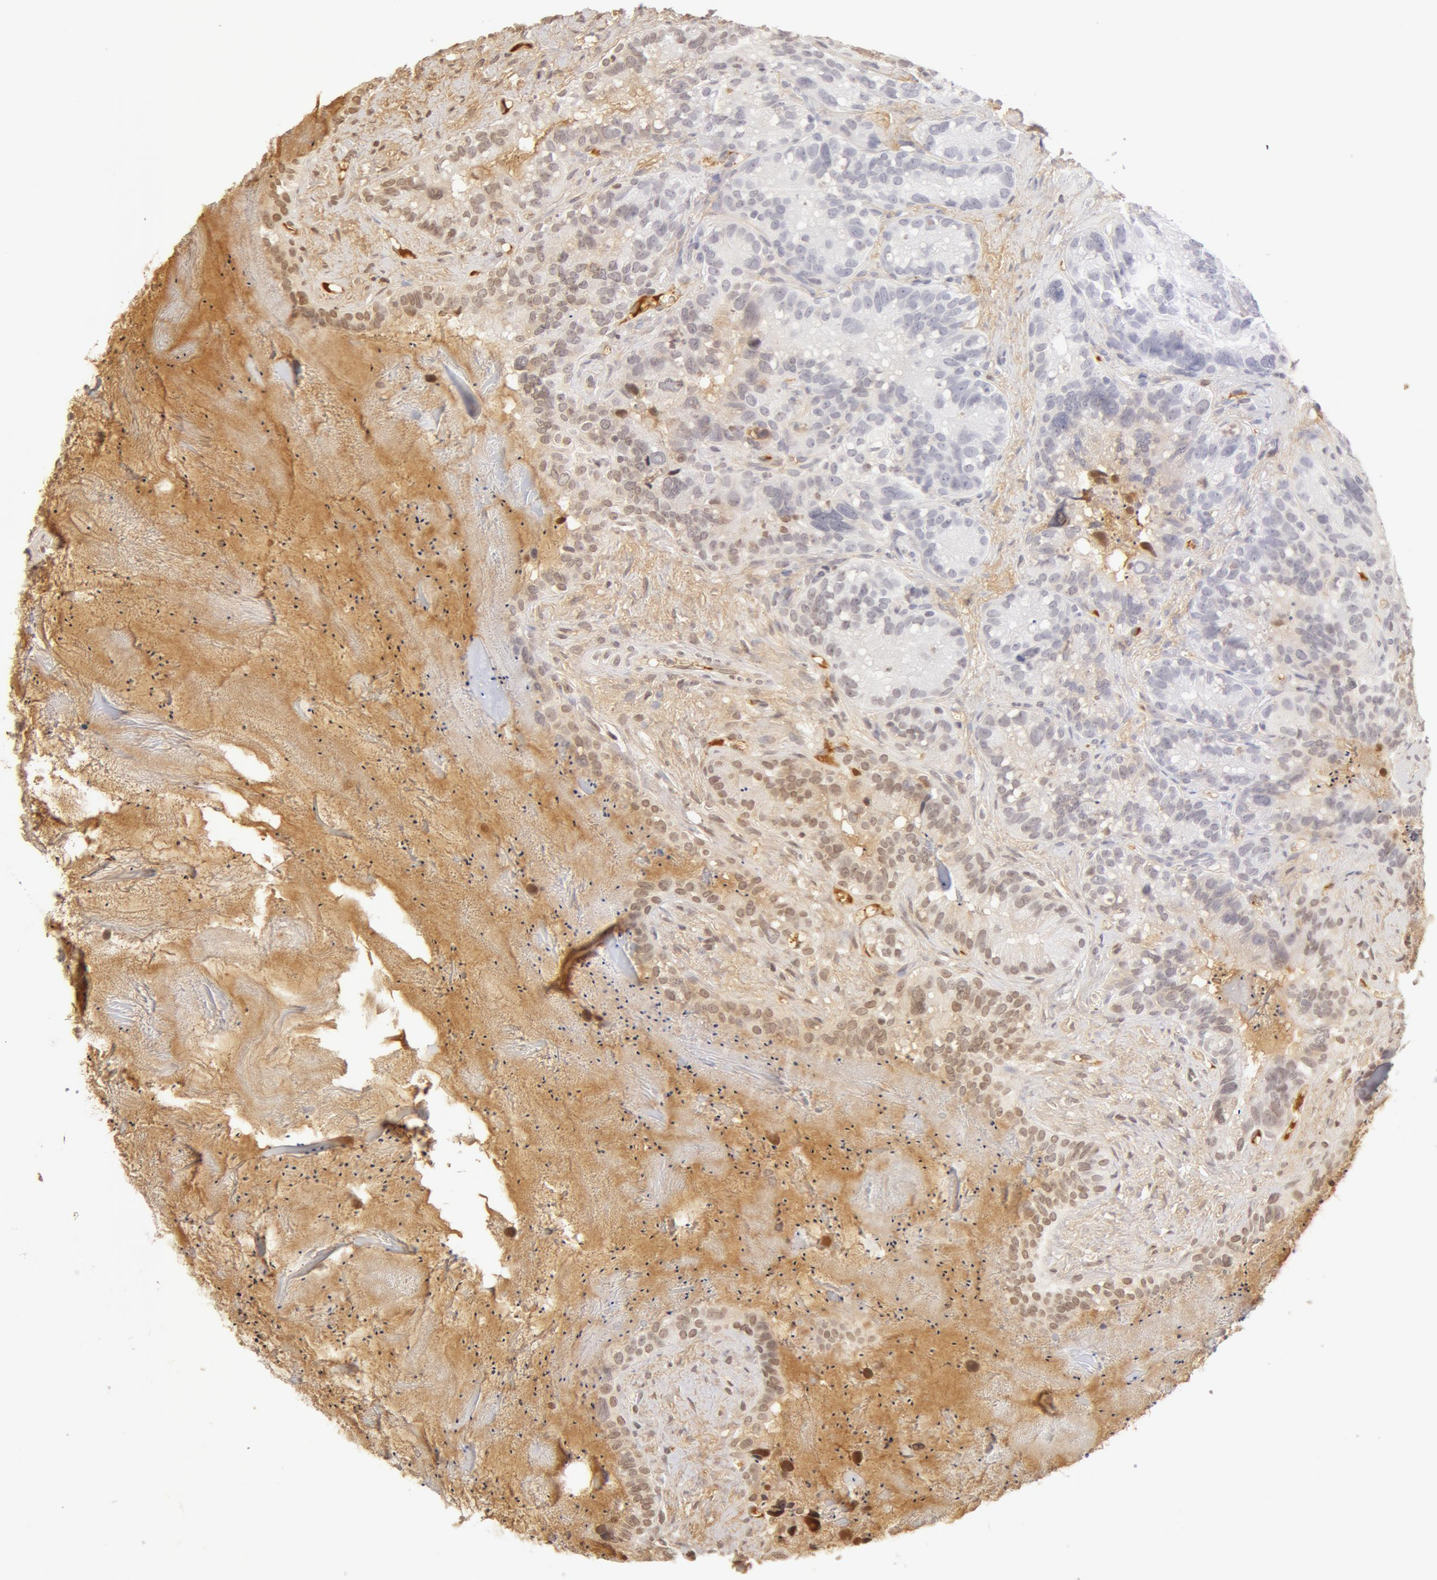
{"staining": {"intensity": "negative", "quantity": "none", "location": "none"}, "tissue": "seminal vesicle", "cell_type": "Glandular cells", "image_type": "normal", "snomed": [{"axis": "morphology", "description": "Normal tissue, NOS"}, {"axis": "topography", "description": "Seminal veicle"}], "caption": "Histopathology image shows no significant protein positivity in glandular cells of normal seminal vesicle.", "gene": "AHSG", "patient": {"sex": "male", "age": 63}}